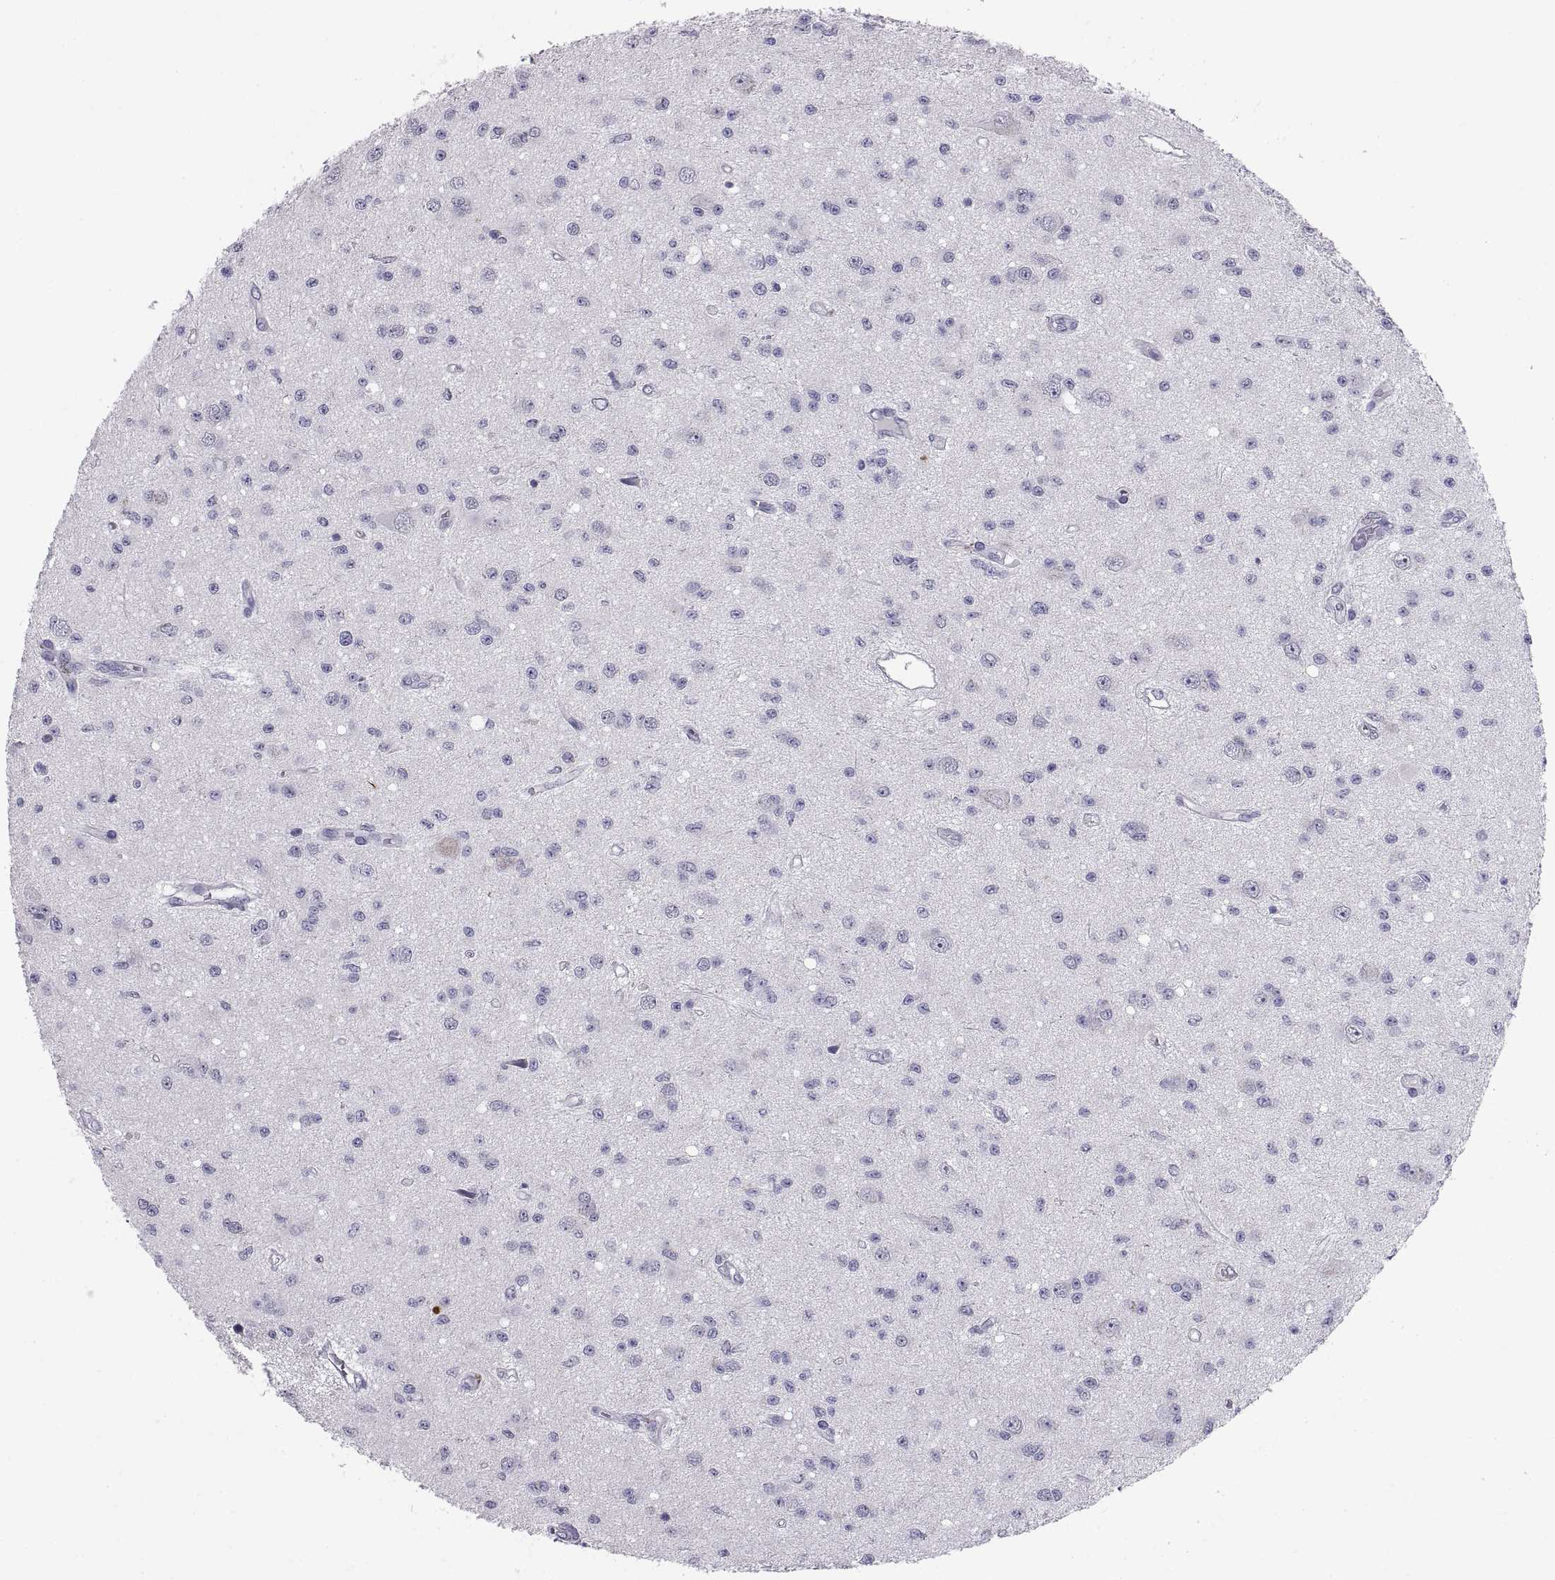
{"staining": {"intensity": "negative", "quantity": "none", "location": "none"}, "tissue": "glioma", "cell_type": "Tumor cells", "image_type": "cancer", "snomed": [{"axis": "morphology", "description": "Glioma, malignant, Low grade"}, {"axis": "topography", "description": "Brain"}], "caption": "A histopathology image of glioma stained for a protein reveals no brown staining in tumor cells.", "gene": "TEX13A", "patient": {"sex": "female", "age": 45}}